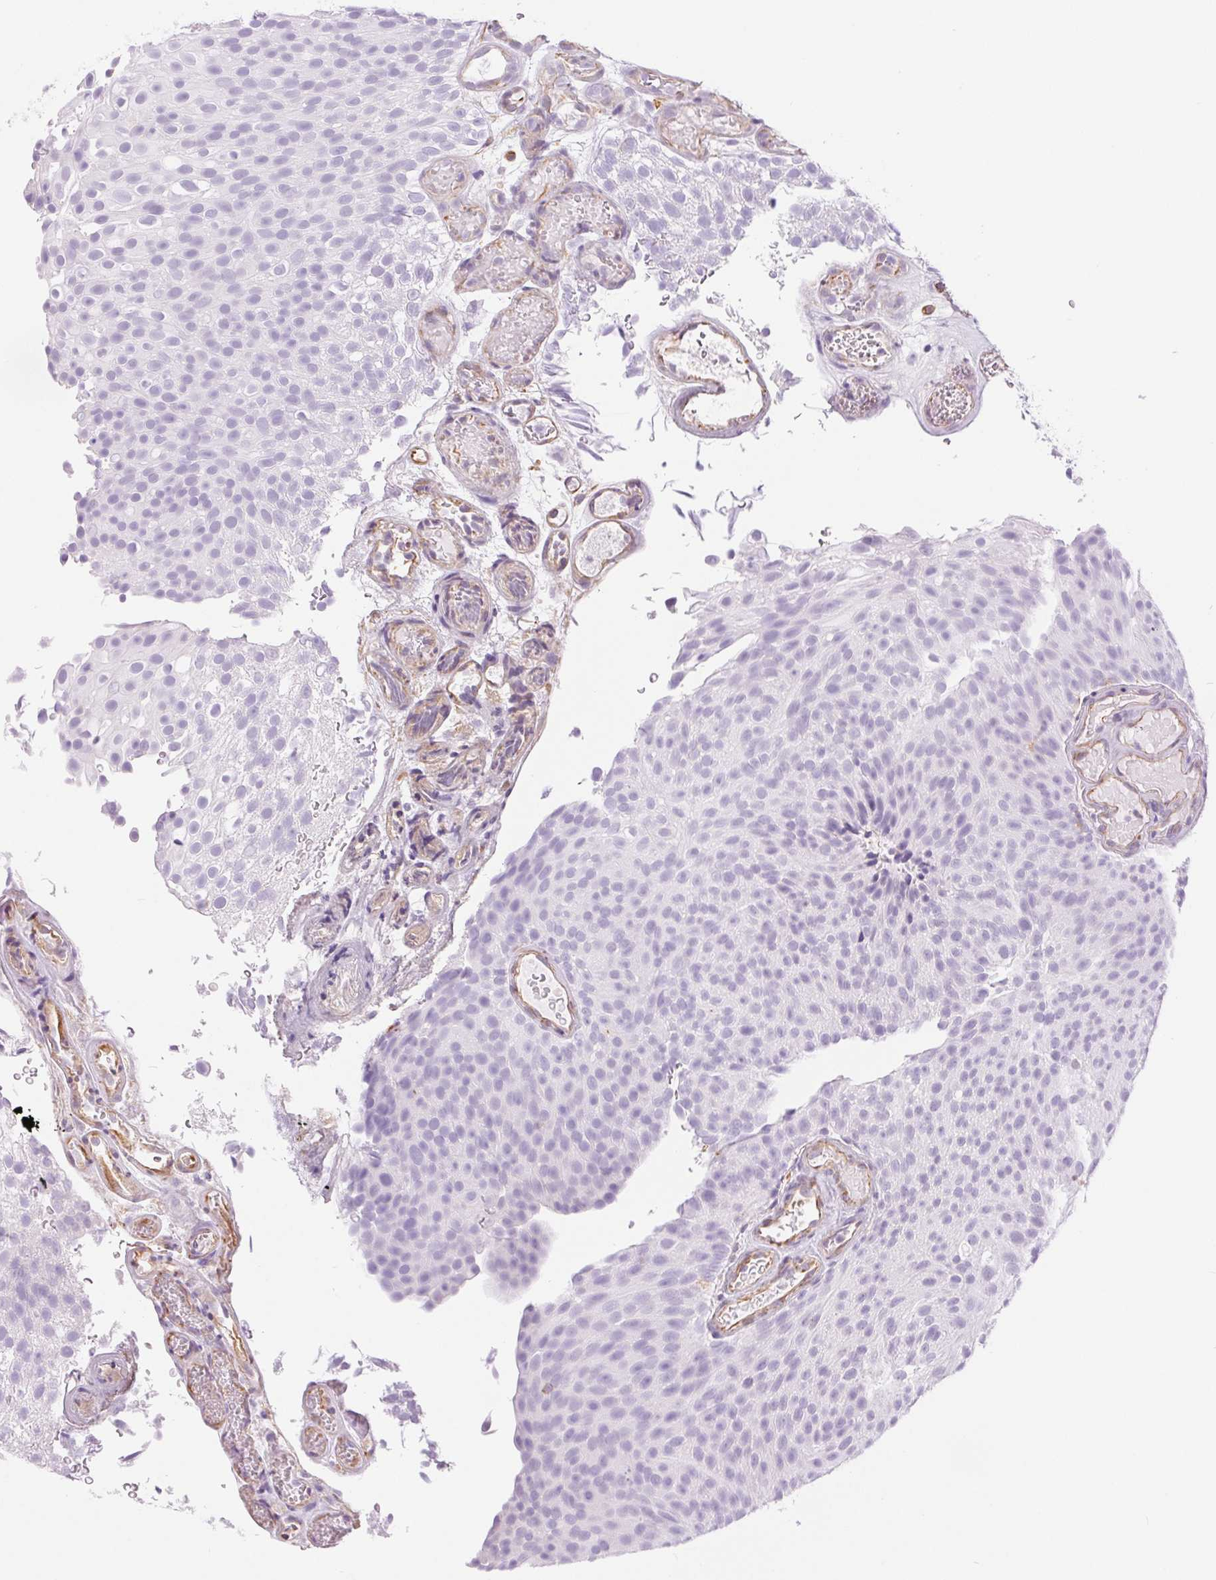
{"staining": {"intensity": "negative", "quantity": "none", "location": "none"}, "tissue": "urothelial cancer", "cell_type": "Tumor cells", "image_type": "cancer", "snomed": [{"axis": "morphology", "description": "Urothelial carcinoma, Low grade"}, {"axis": "topography", "description": "Urinary bladder"}], "caption": "This is an IHC micrograph of urothelial cancer. There is no staining in tumor cells.", "gene": "GFAP", "patient": {"sex": "male", "age": 78}}